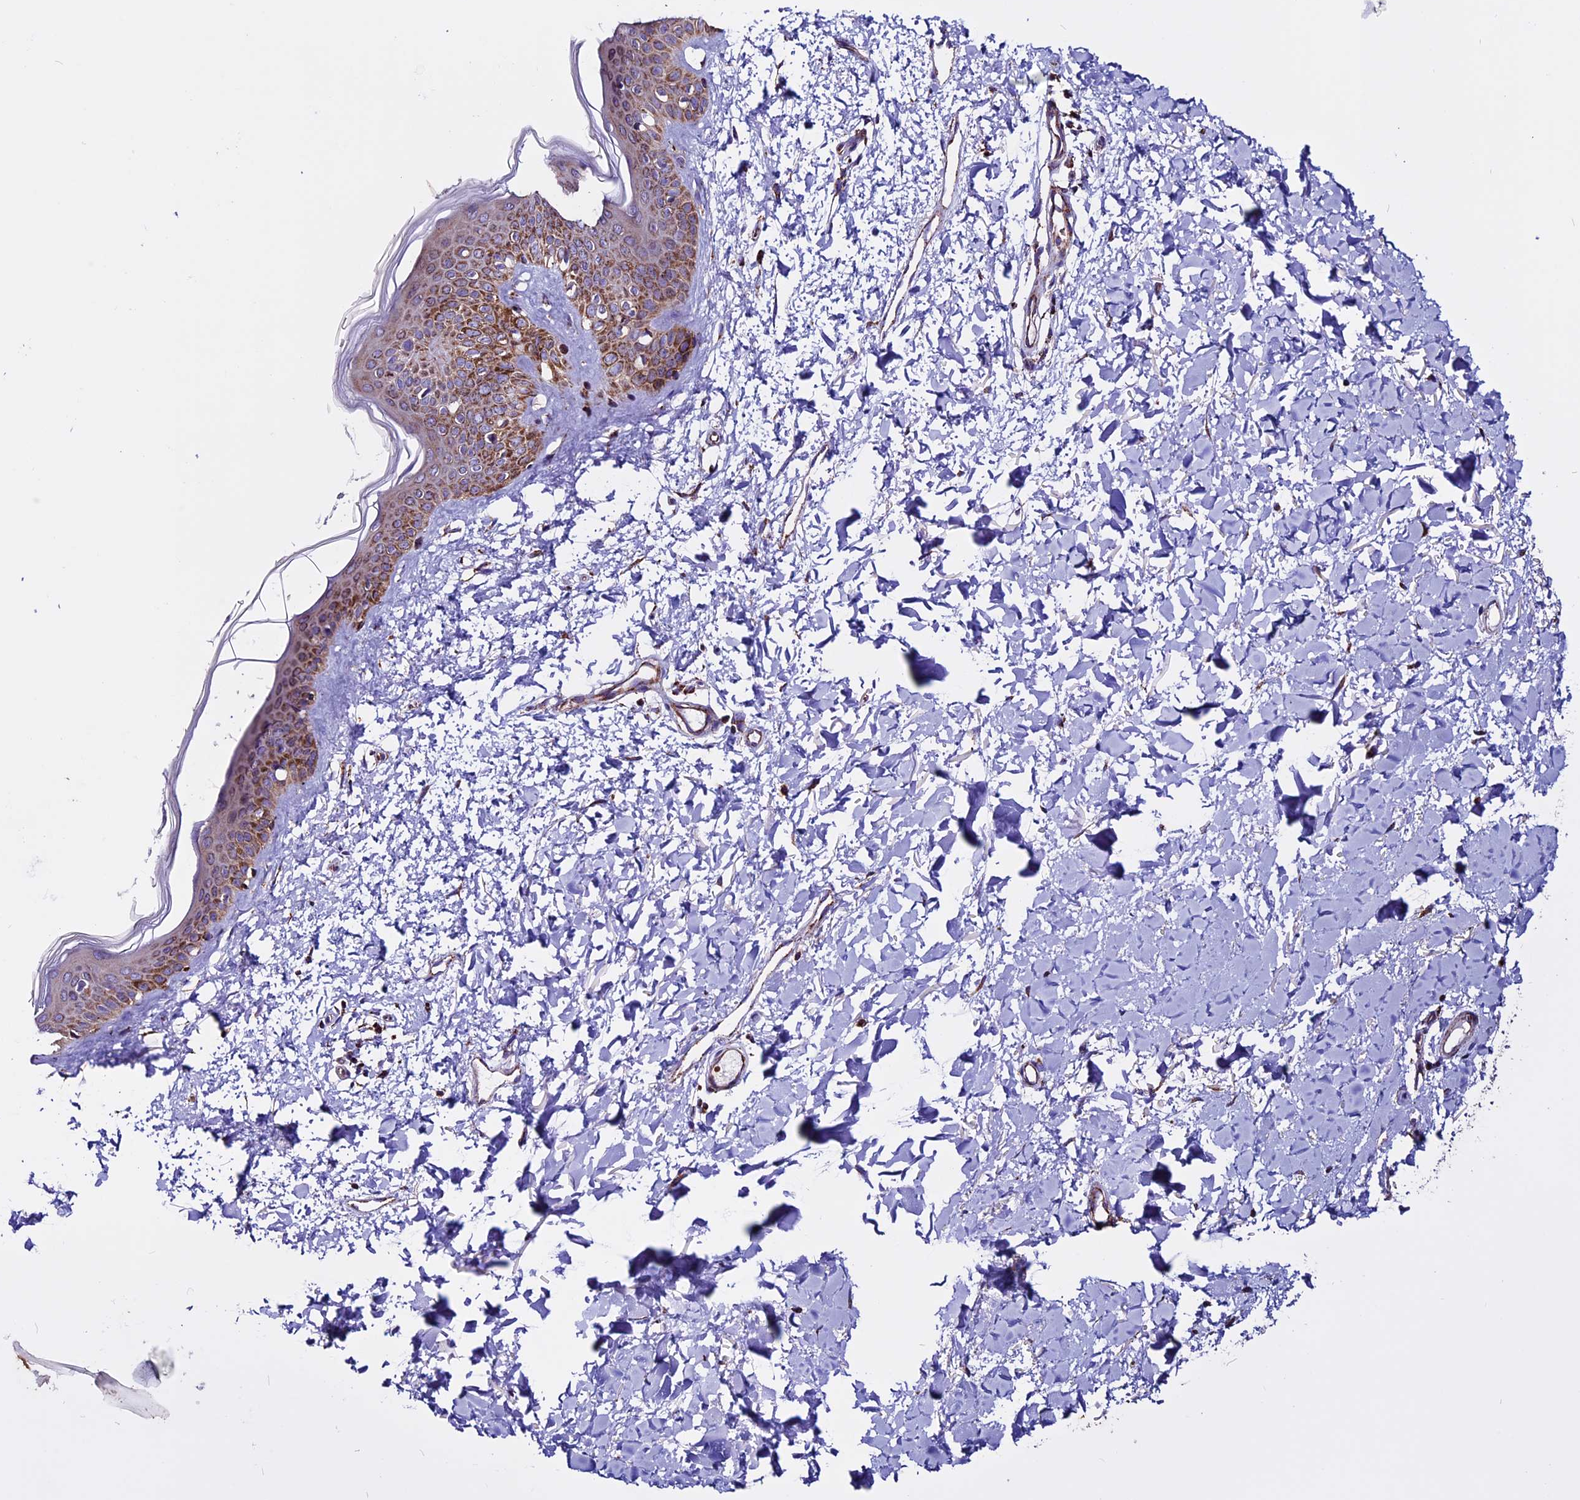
{"staining": {"intensity": "moderate", "quantity": ">75%", "location": "cytoplasmic/membranous"}, "tissue": "skin", "cell_type": "Fibroblasts", "image_type": "normal", "snomed": [{"axis": "morphology", "description": "Normal tissue, NOS"}, {"axis": "topography", "description": "Skin"}], "caption": "Protein expression analysis of normal human skin reveals moderate cytoplasmic/membranous positivity in about >75% of fibroblasts.", "gene": "CX3CL1", "patient": {"sex": "female", "age": 58}}